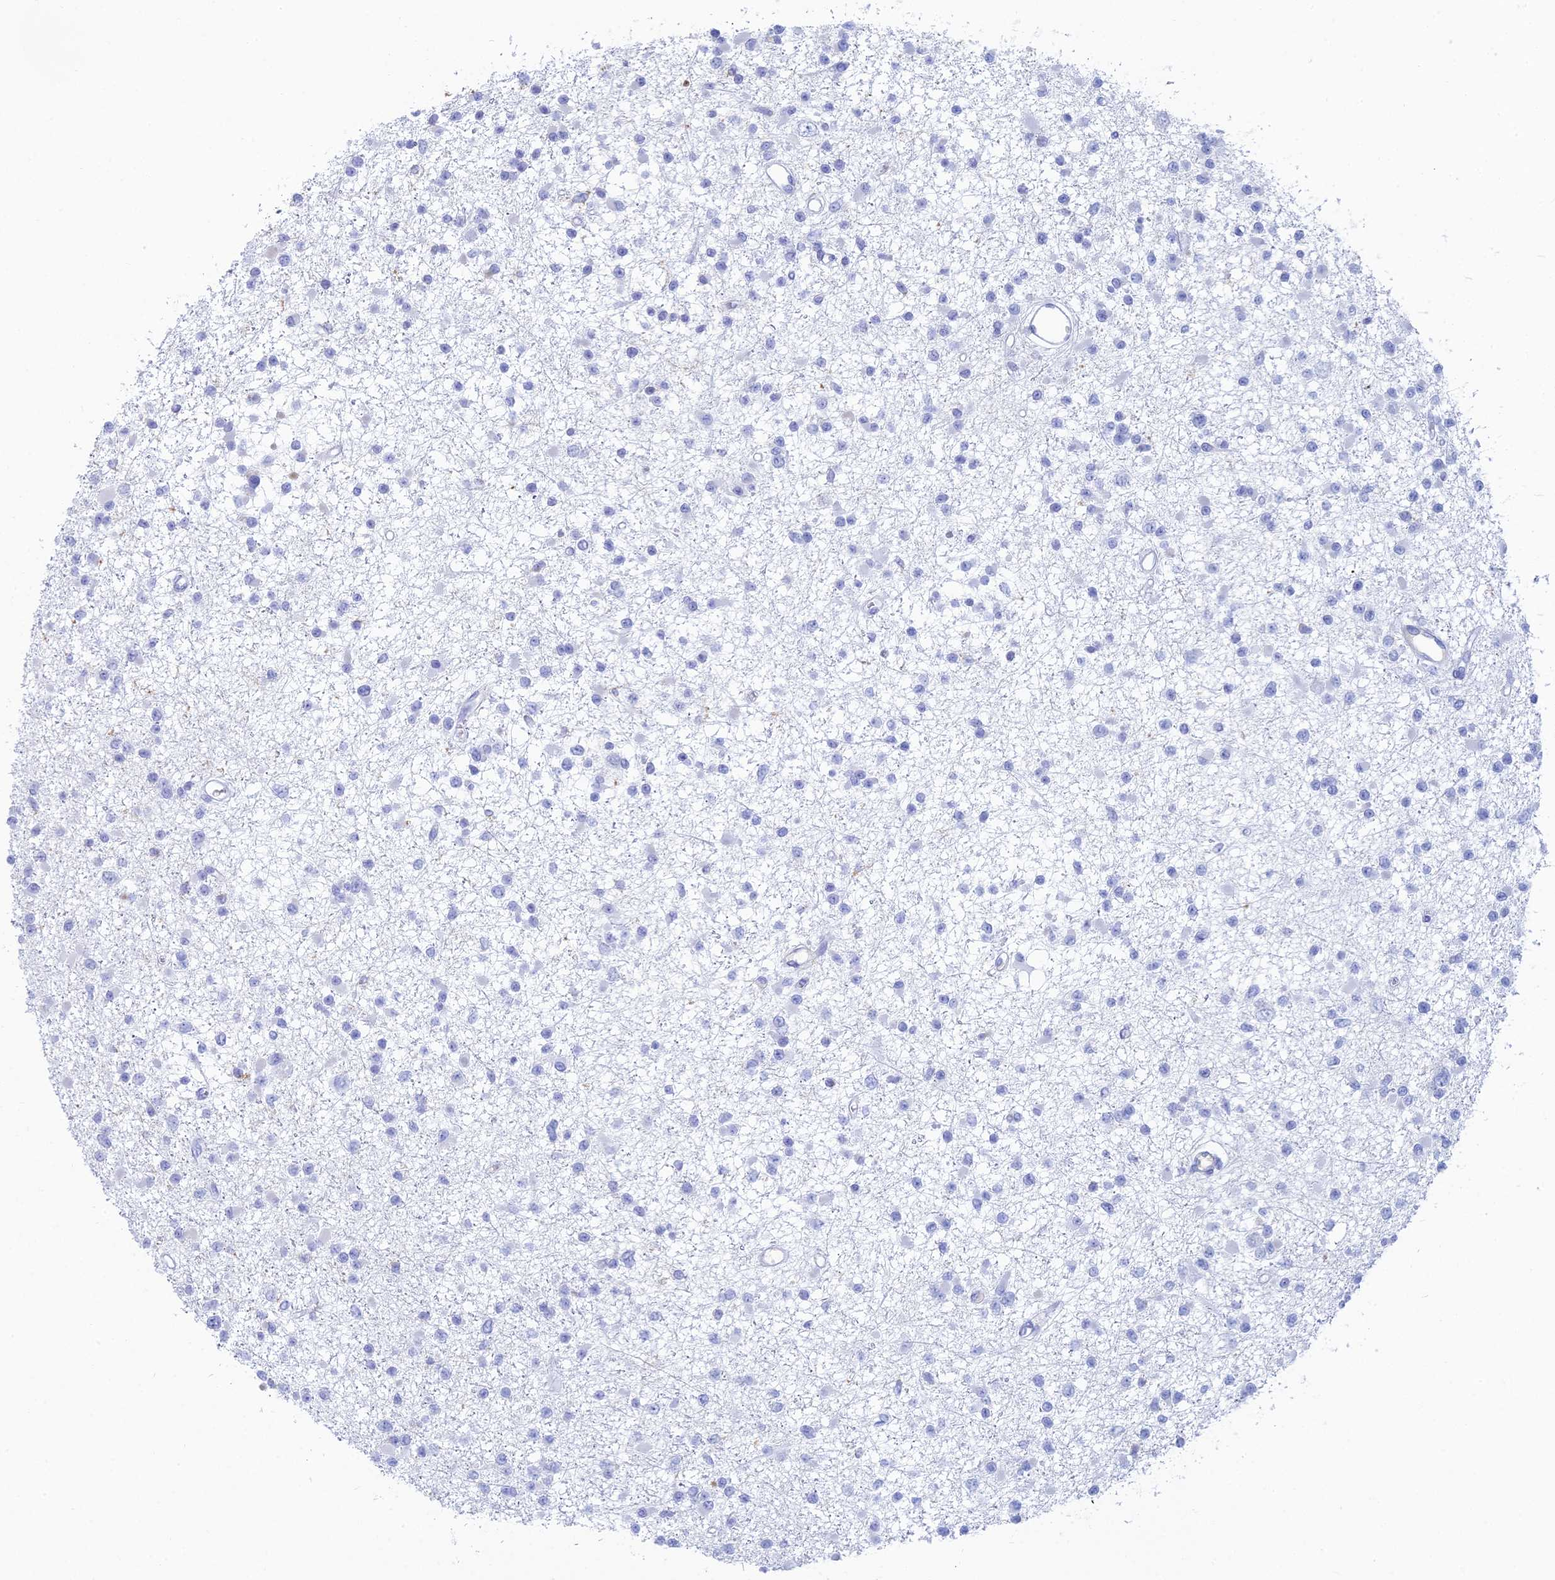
{"staining": {"intensity": "negative", "quantity": "none", "location": "none"}, "tissue": "glioma", "cell_type": "Tumor cells", "image_type": "cancer", "snomed": [{"axis": "morphology", "description": "Glioma, malignant, Low grade"}, {"axis": "topography", "description": "Brain"}], "caption": "Image shows no significant protein expression in tumor cells of glioma. (Brightfield microscopy of DAB IHC at high magnification).", "gene": "FERD3L", "patient": {"sex": "female", "age": 22}}